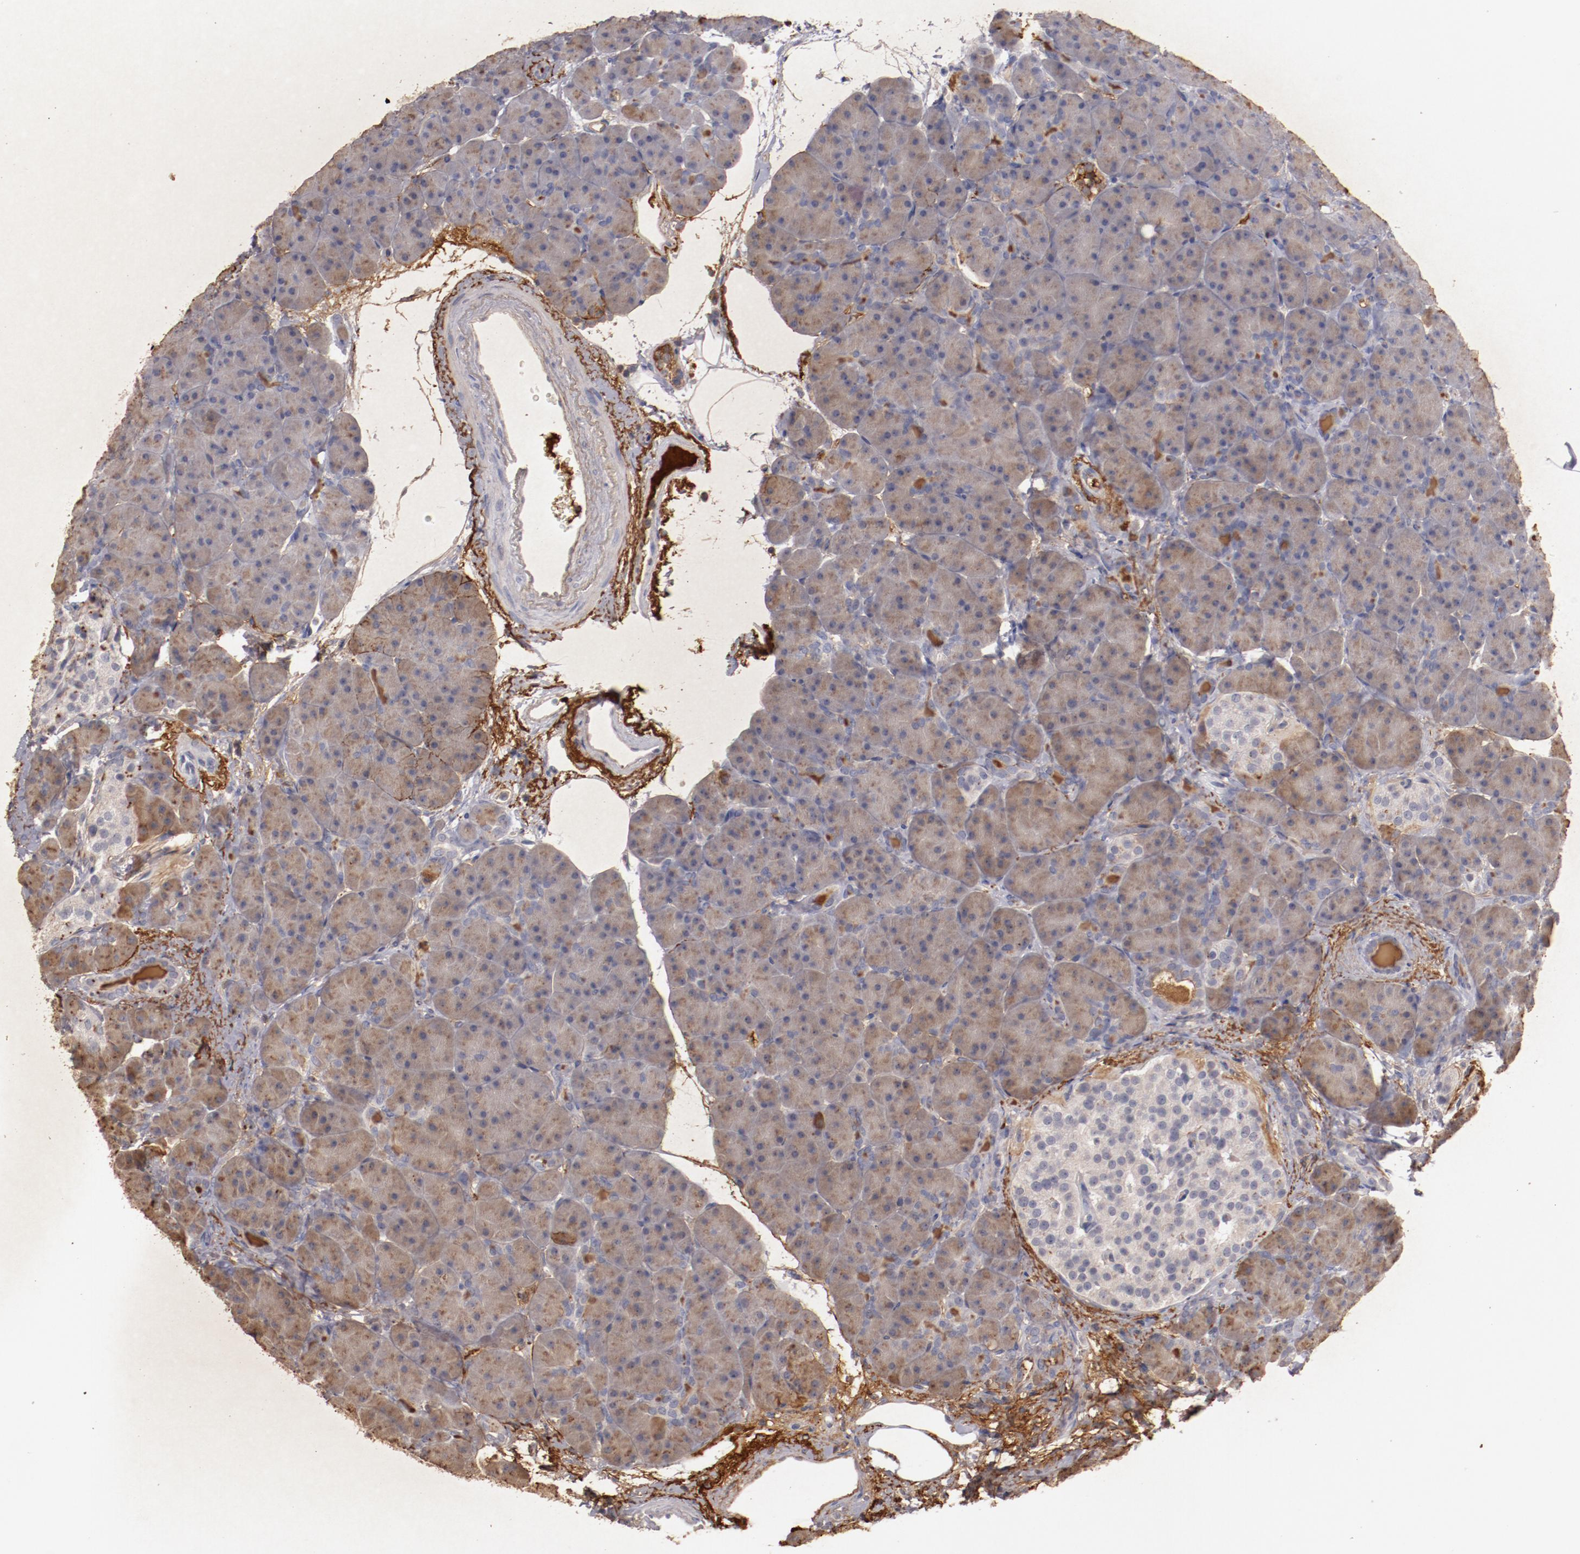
{"staining": {"intensity": "weak", "quantity": ">75%", "location": "cytoplasmic/membranous"}, "tissue": "pancreas", "cell_type": "Exocrine glandular cells", "image_type": "normal", "snomed": [{"axis": "morphology", "description": "Normal tissue, NOS"}, {"axis": "topography", "description": "Pancreas"}], "caption": "Exocrine glandular cells reveal weak cytoplasmic/membranous staining in about >75% of cells in unremarkable pancreas. (DAB (3,3'-diaminobenzidine) IHC with brightfield microscopy, high magnification).", "gene": "MBL2", "patient": {"sex": "male", "age": 66}}